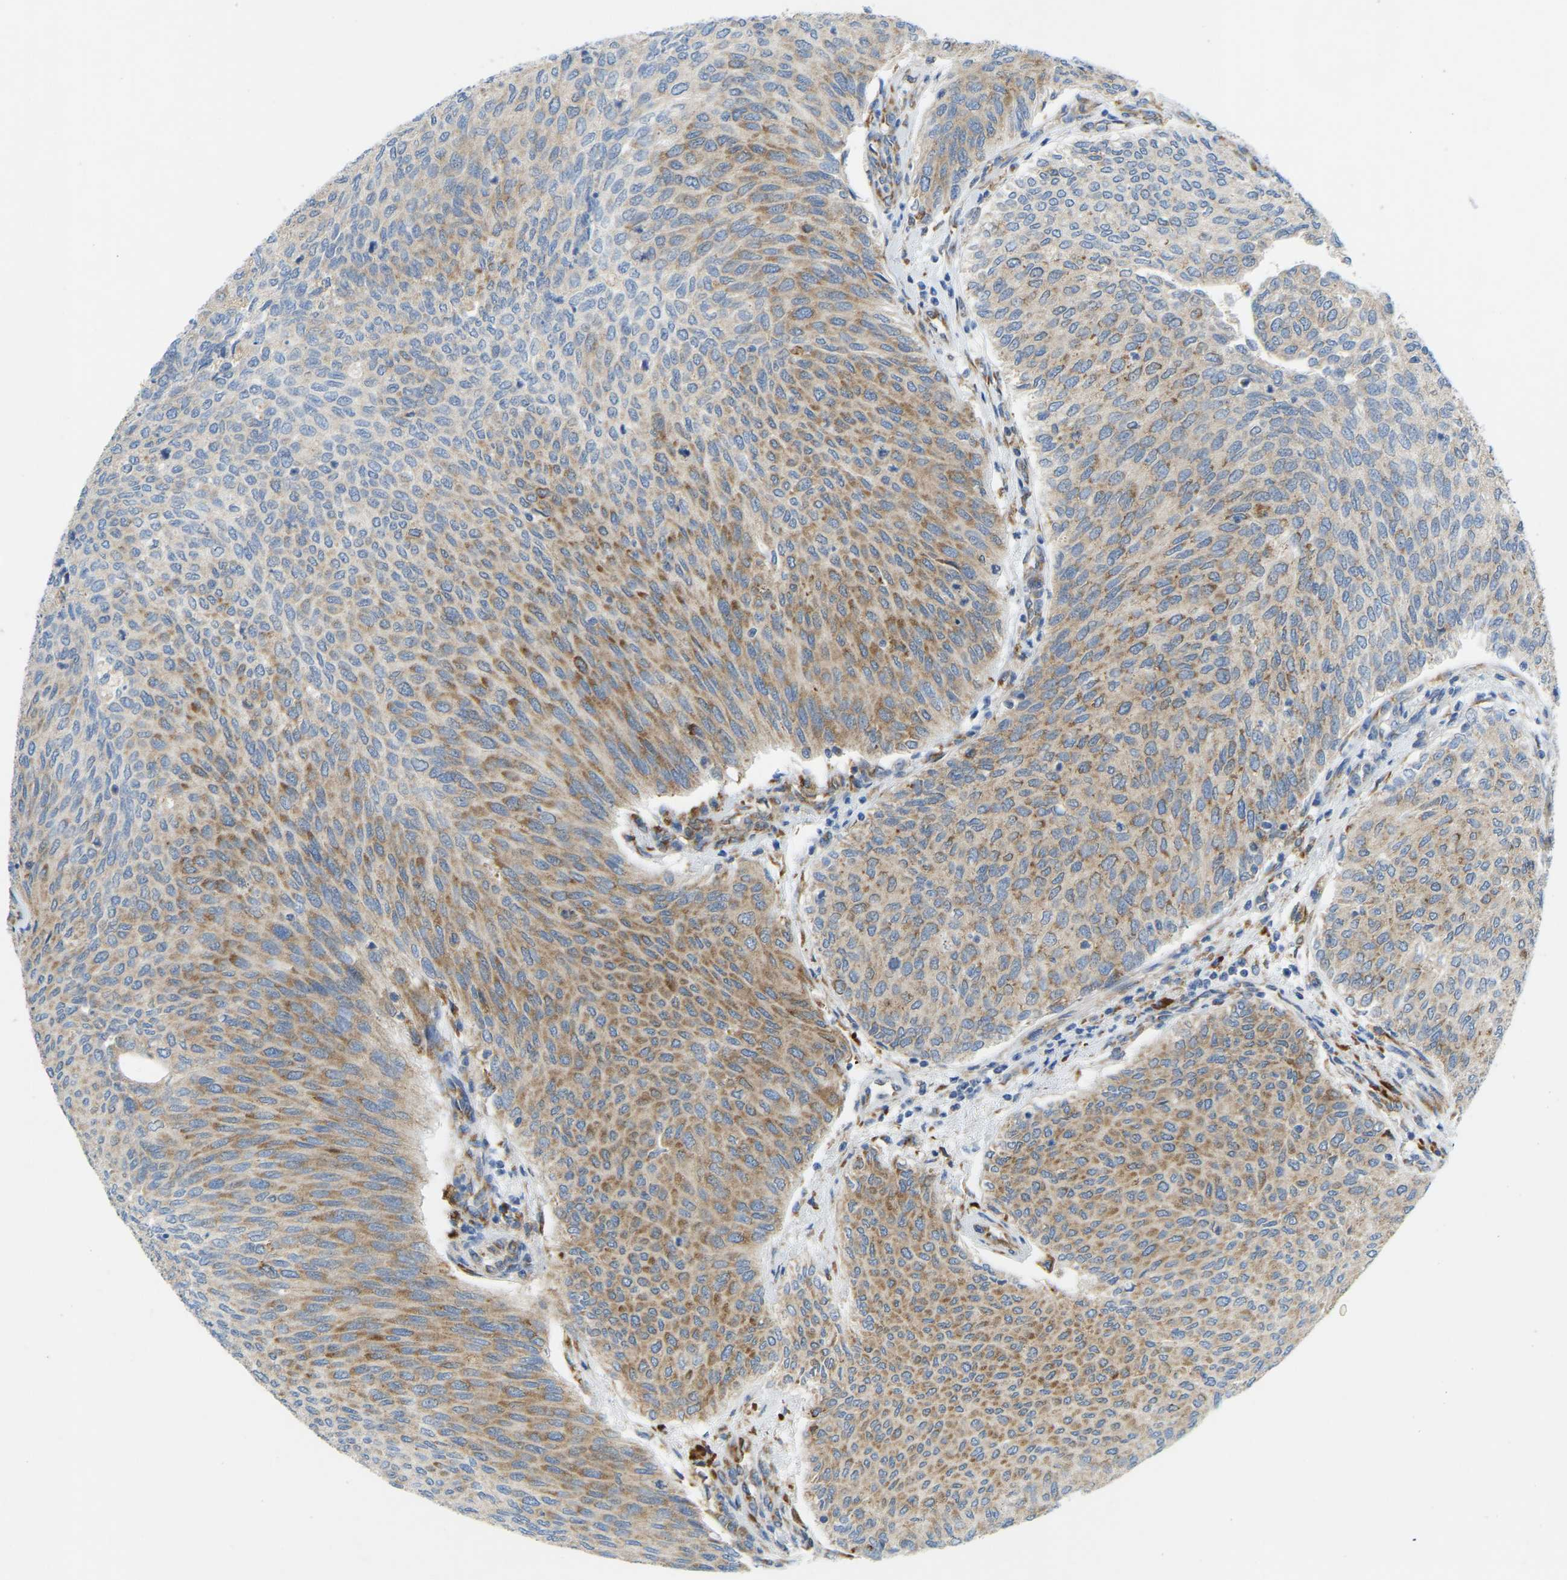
{"staining": {"intensity": "moderate", "quantity": ">75%", "location": "cytoplasmic/membranous"}, "tissue": "urothelial cancer", "cell_type": "Tumor cells", "image_type": "cancer", "snomed": [{"axis": "morphology", "description": "Urothelial carcinoma, Low grade"}, {"axis": "topography", "description": "Urinary bladder"}], "caption": "Low-grade urothelial carcinoma was stained to show a protein in brown. There is medium levels of moderate cytoplasmic/membranous staining in approximately >75% of tumor cells. Using DAB (3,3'-diaminobenzidine) (brown) and hematoxylin (blue) stains, captured at high magnification using brightfield microscopy.", "gene": "SND1", "patient": {"sex": "female", "age": 79}}